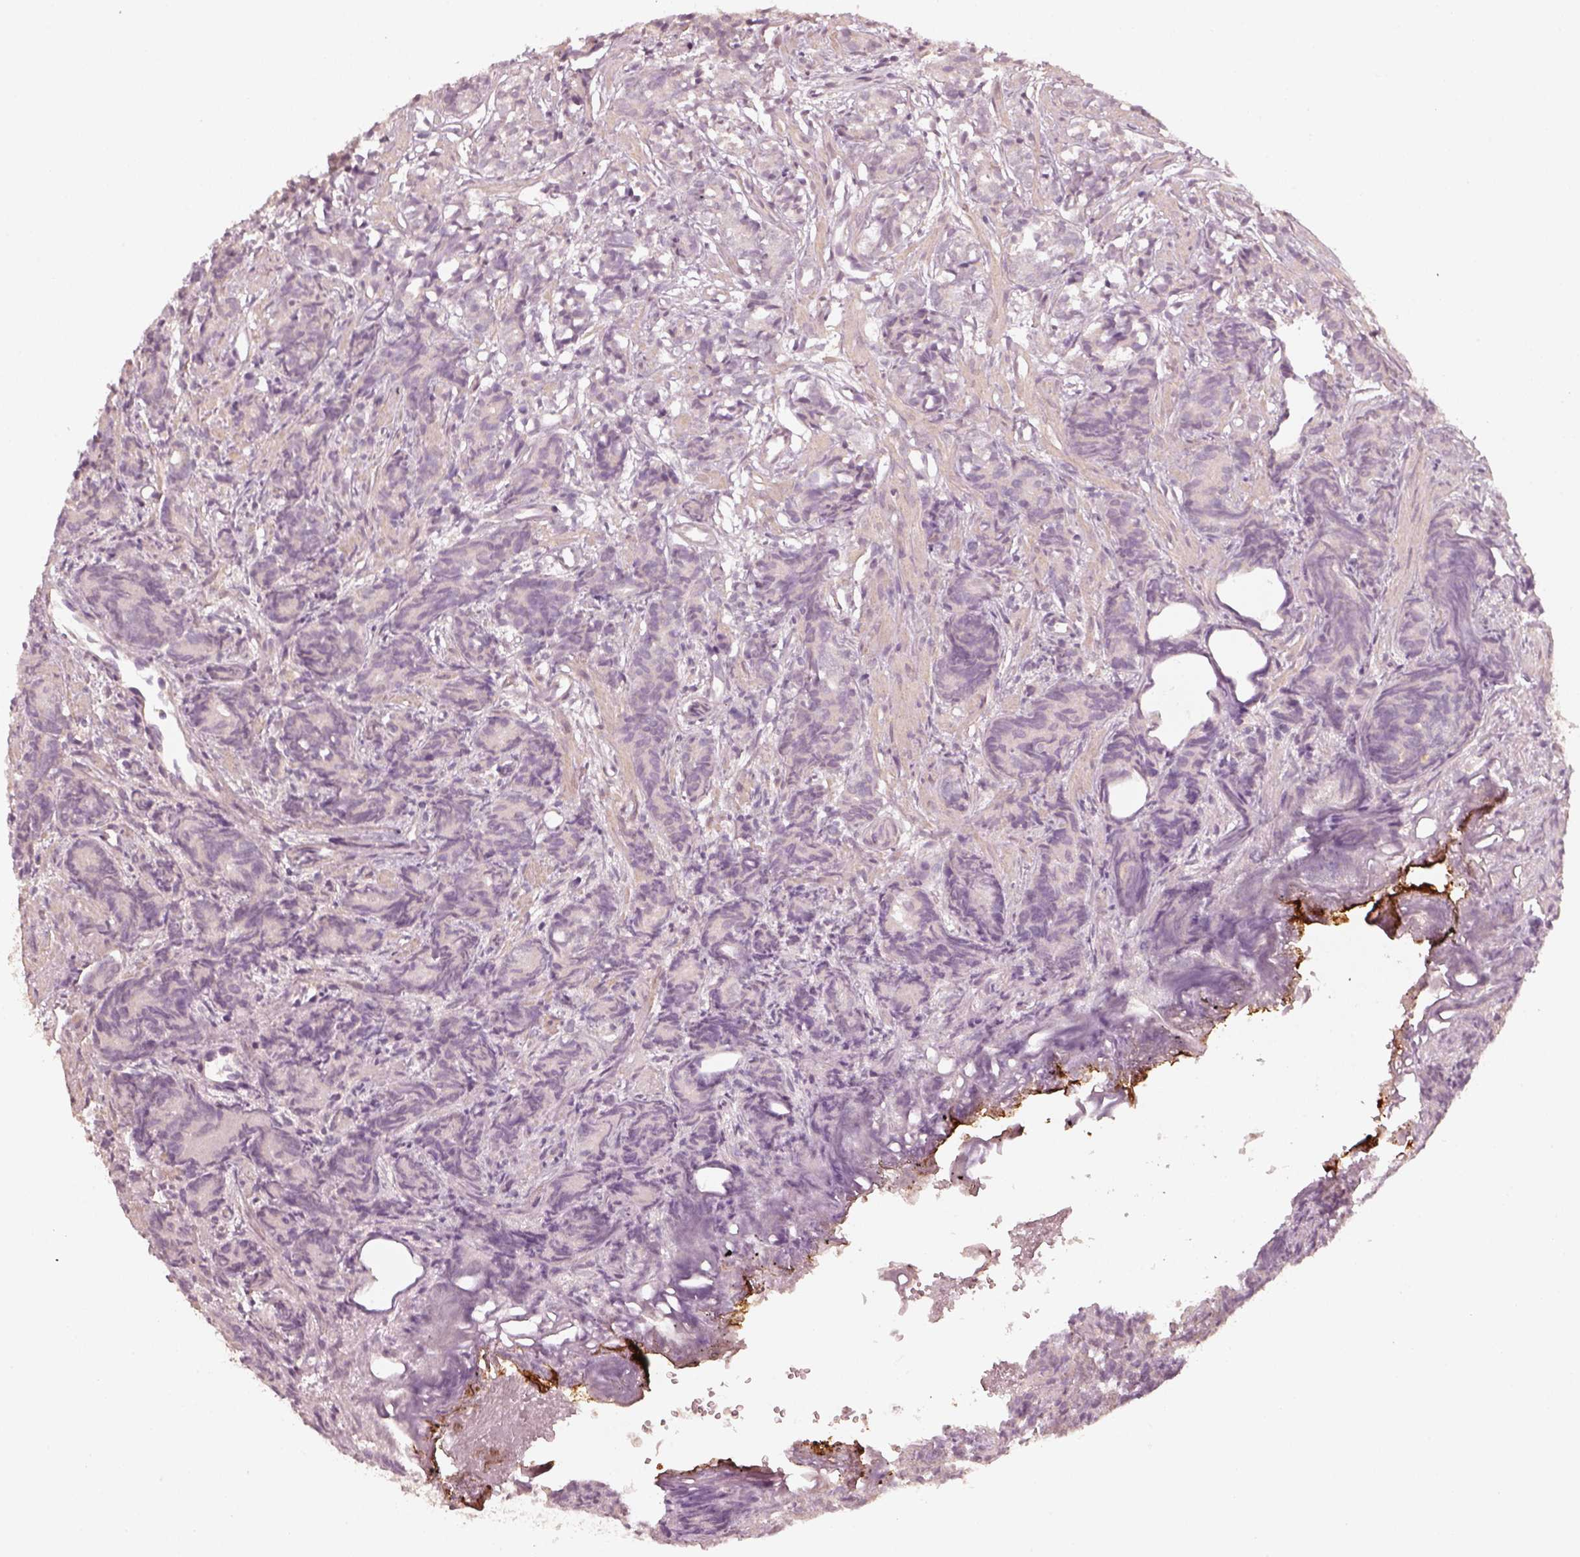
{"staining": {"intensity": "negative", "quantity": "none", "location": "none"}, "tissue": "prostate cancer", "cell_type": "Tumor cells", "image_type": "cancer", "snomed": [{"axis": "morphology", "description": "Adenocarcinoma, High grade"}, {"axis": "topography", "description": "Prostate"}], "caption": "IHC of prostate cancer reveals no expression in tumor cells.", "gene": "LAMC2", "patient": {"sex": "male", "age": 84}}